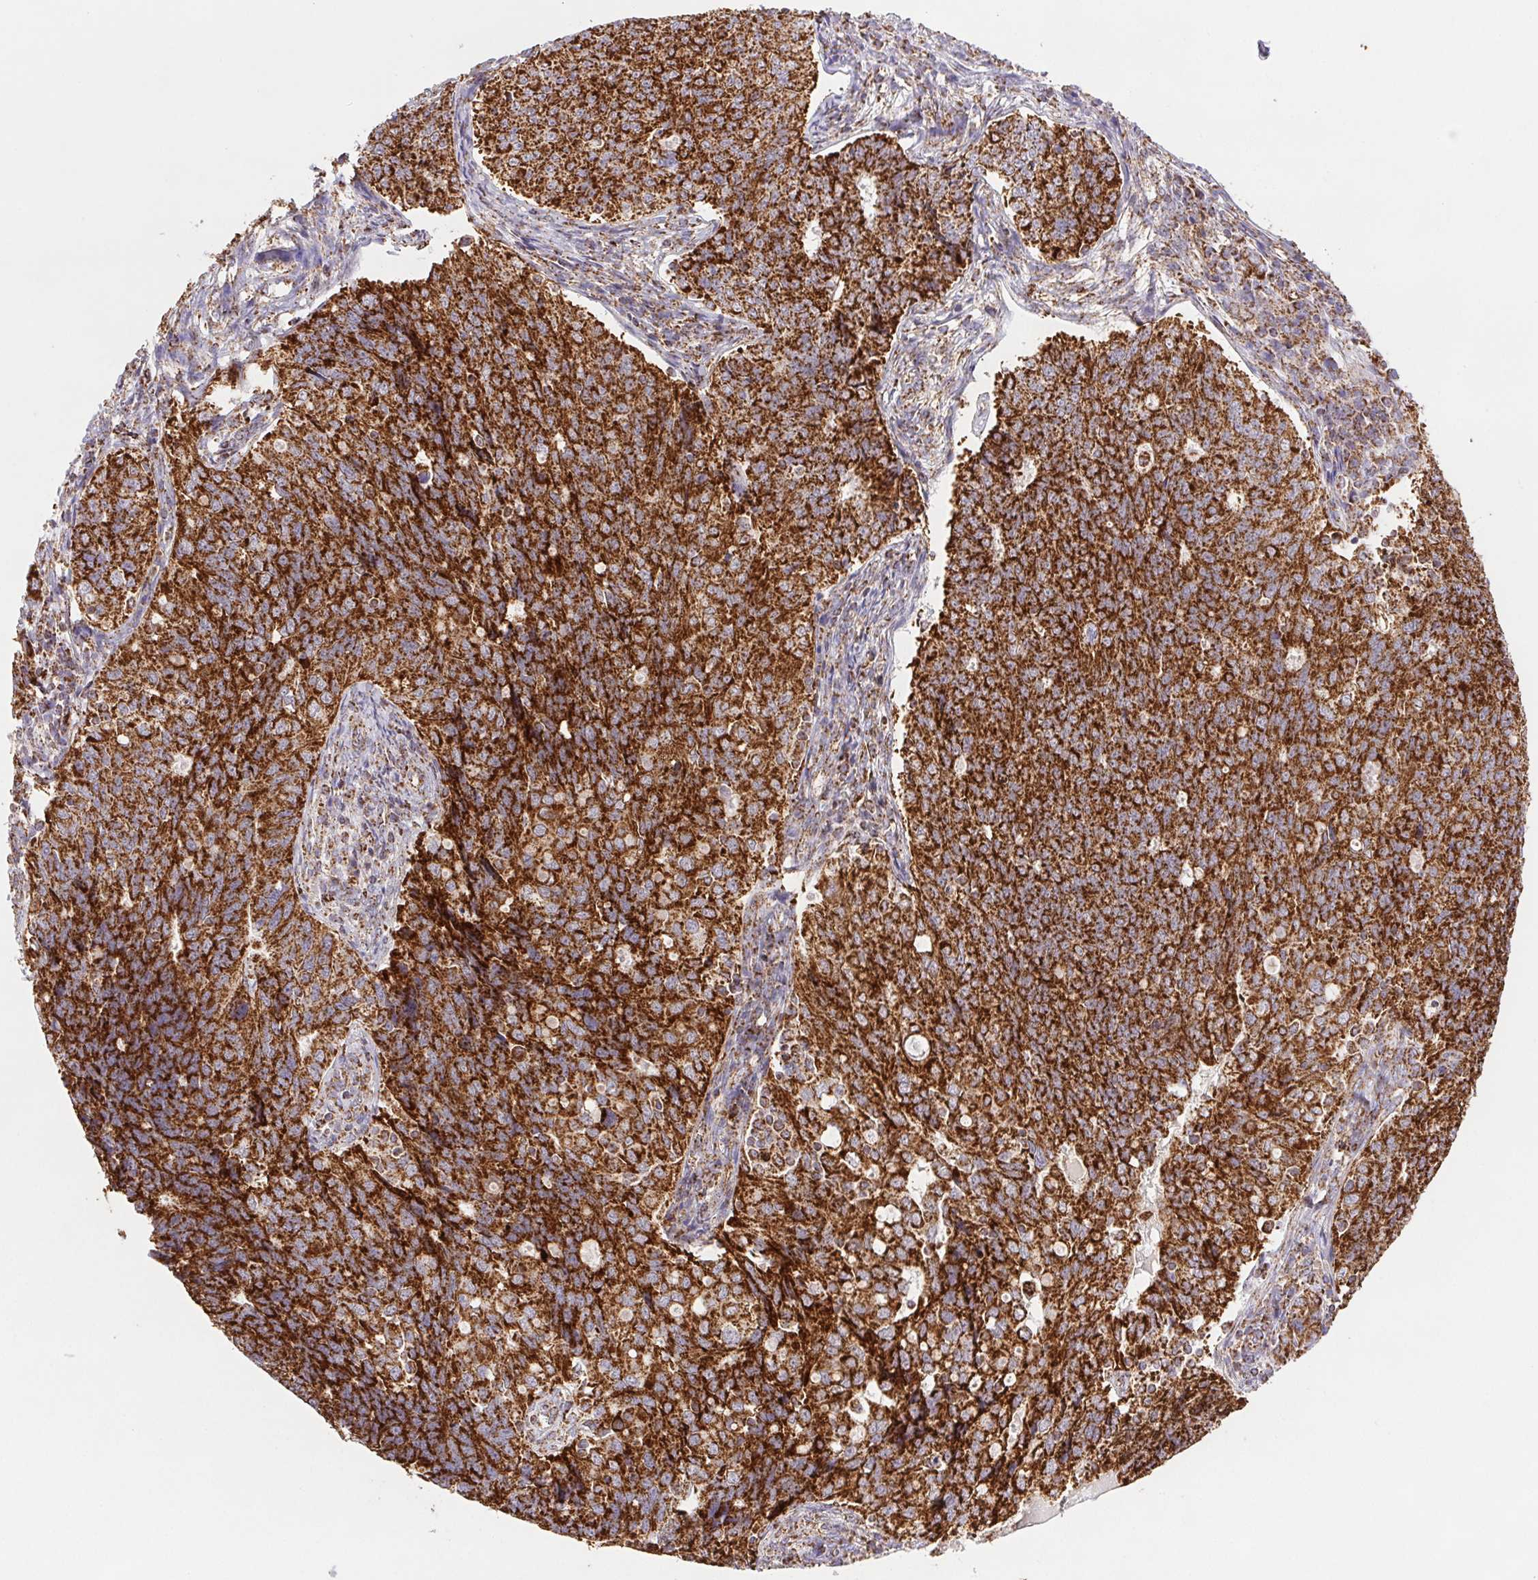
{"staining": {"intensity": "strong", "quantity": ">75%", "location": "cytoplasmic/membranous"}, "tissue": "endometrial cancer", "cell_type": "Tumor cells", "image_type": "cancer", "snomed": [{"axis": "morphology", "description": "Adenocarcinoma, NOS"}, {"axis": "topography", "description": "Endometrium"}], "caption": "Immunohistochemical staining of endometrial adenocarcinoma exhibits high levels of strong cytoplasmic/membranous expression in approximately >75% of tumor cells. (Brightfield microscopy of DAB IHC at high magnification).", "gene": "NIPSNAP2", "patient": {"sex": "female", "age": 43}}